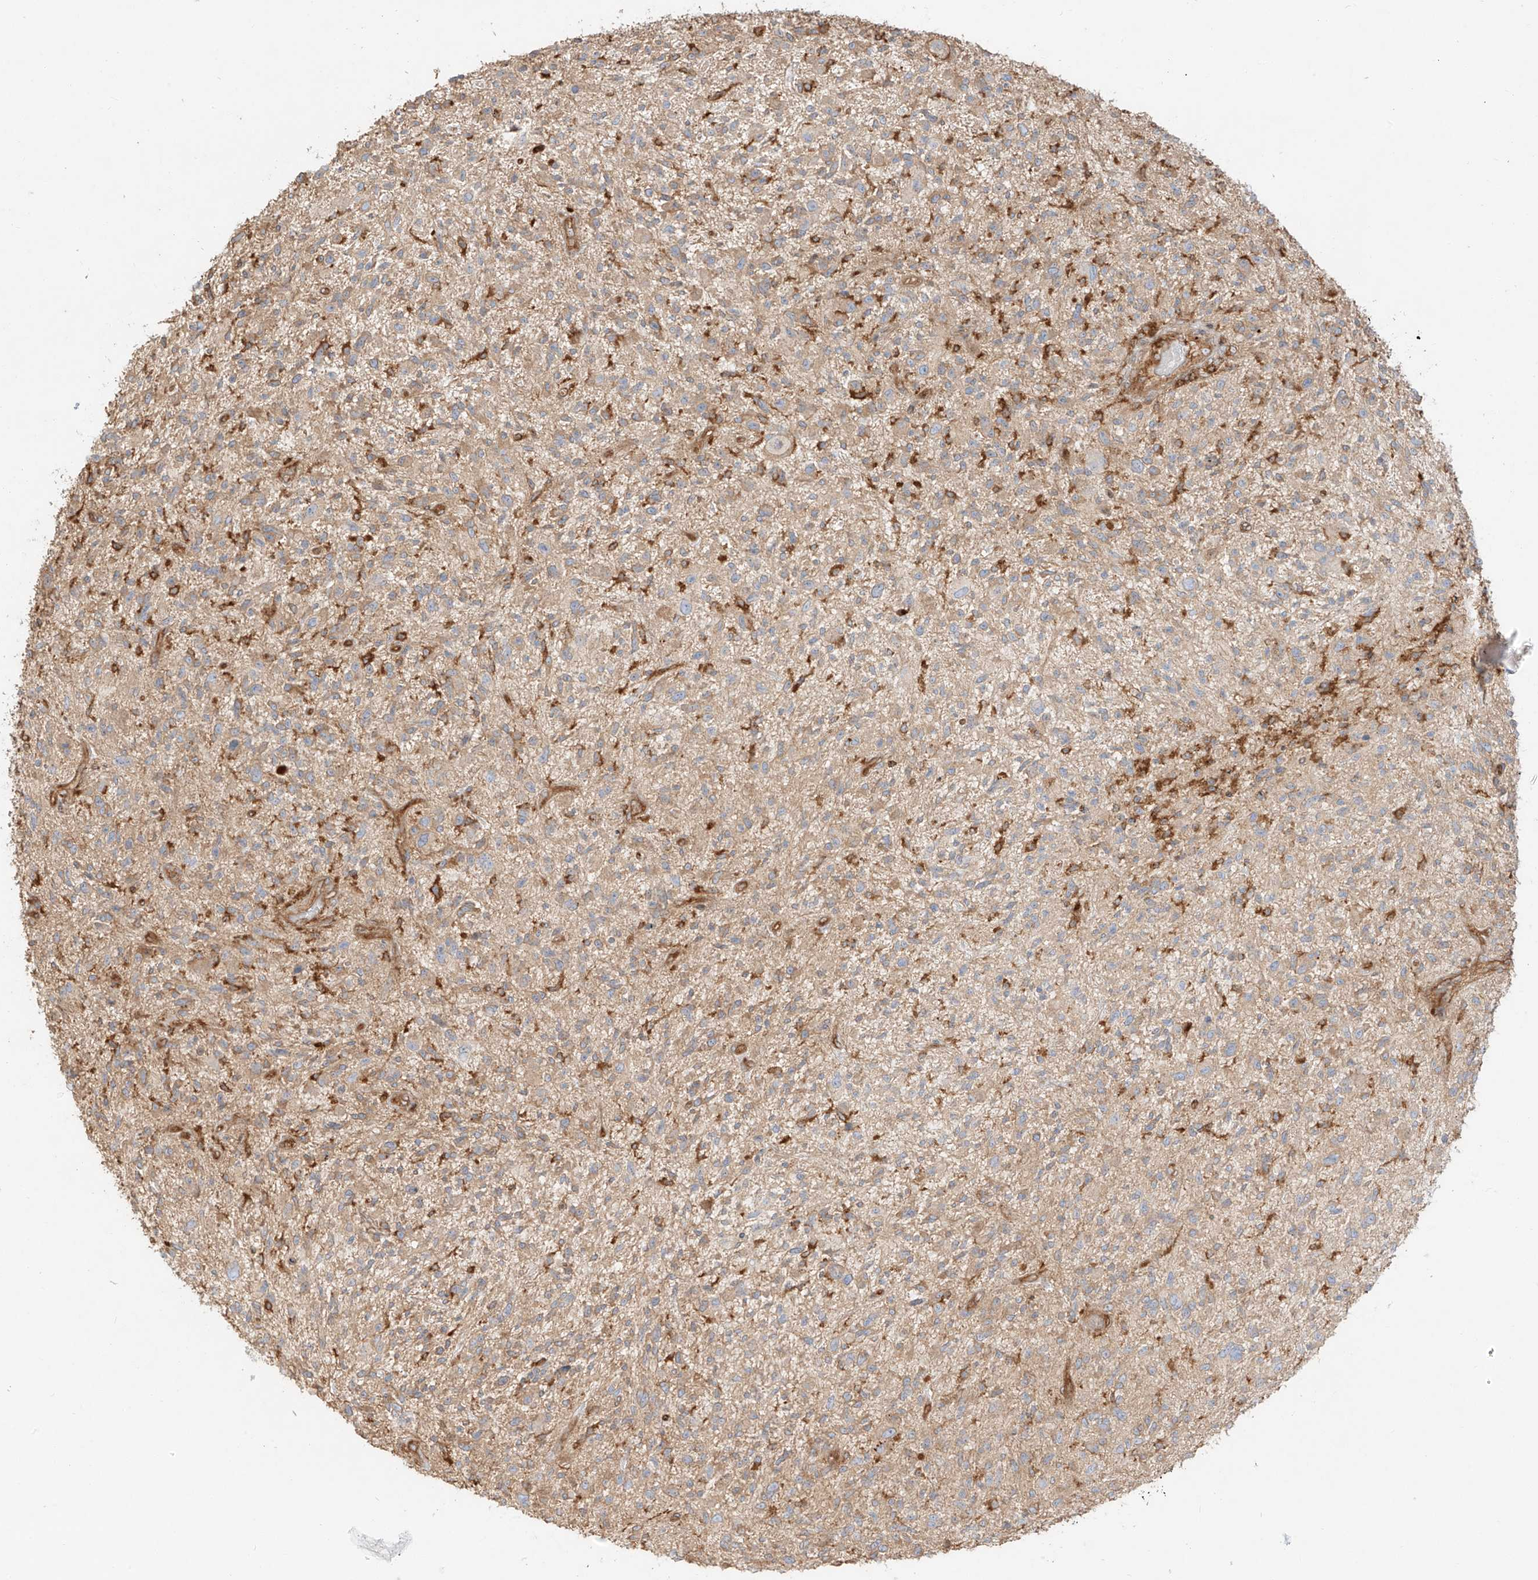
{"staining": {"intensity": "weak", "quantity": ">75%", "location": "cytoplasmic/membranous"}, "tissue": "glioma", "cell_type": "Tumor cells", "image_type": "cancer", "snomed": [{"axis": "morphology", "description": "Glioma, malignant, High grade"}, {"axis": "topography", "description": "Brain"}], "caption": "Human glioma stained with a brown dye shows weak cytoplasmic/membranous positive positivity in approximately >75% of tumor cells.", "gene": "SNX9", "patient": {"sex": "male", "age": 47}}